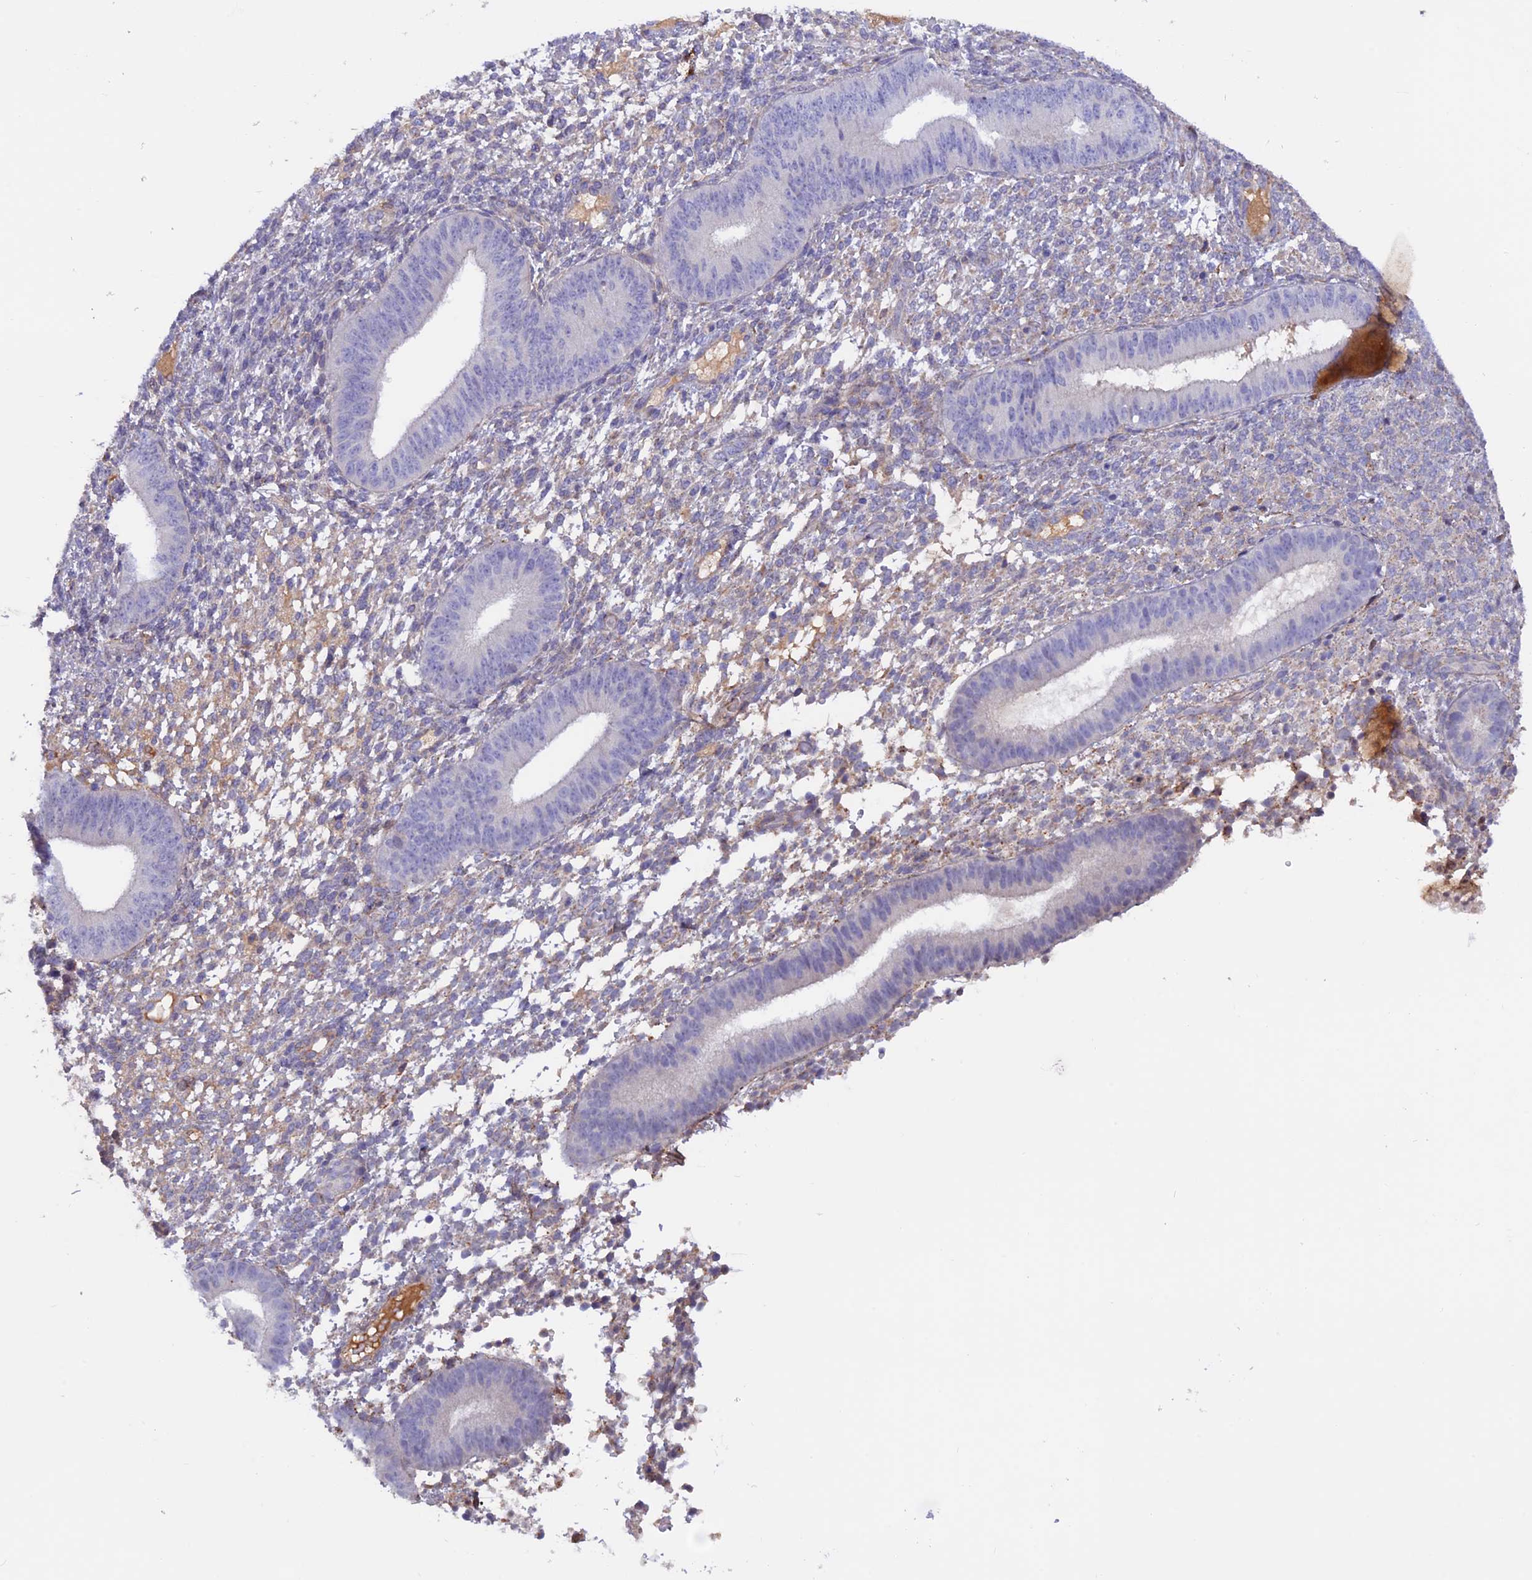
{"staining": {"intensity": "negative", "quantity": "none", "location": "none"}, "tissue": "endometrium", "cell_type": "Cells in endometrial stroma", "image_type": "normal", "snomed": [{"axis": "morphology", "description": "Normal tissue, NOS"}, {"axis": "topography", "description": "Endometrium"}], "caption": "A photomicrograph of endometrium stained for a protein demonstrates no brown staining in cells in endometrial stroma. (DAB immunohistochemistry (IHC) visualized using brightfield microscopy, high magnification).", "gene": "COL4A3", "patient": {"sex": "female", "age": 49}}